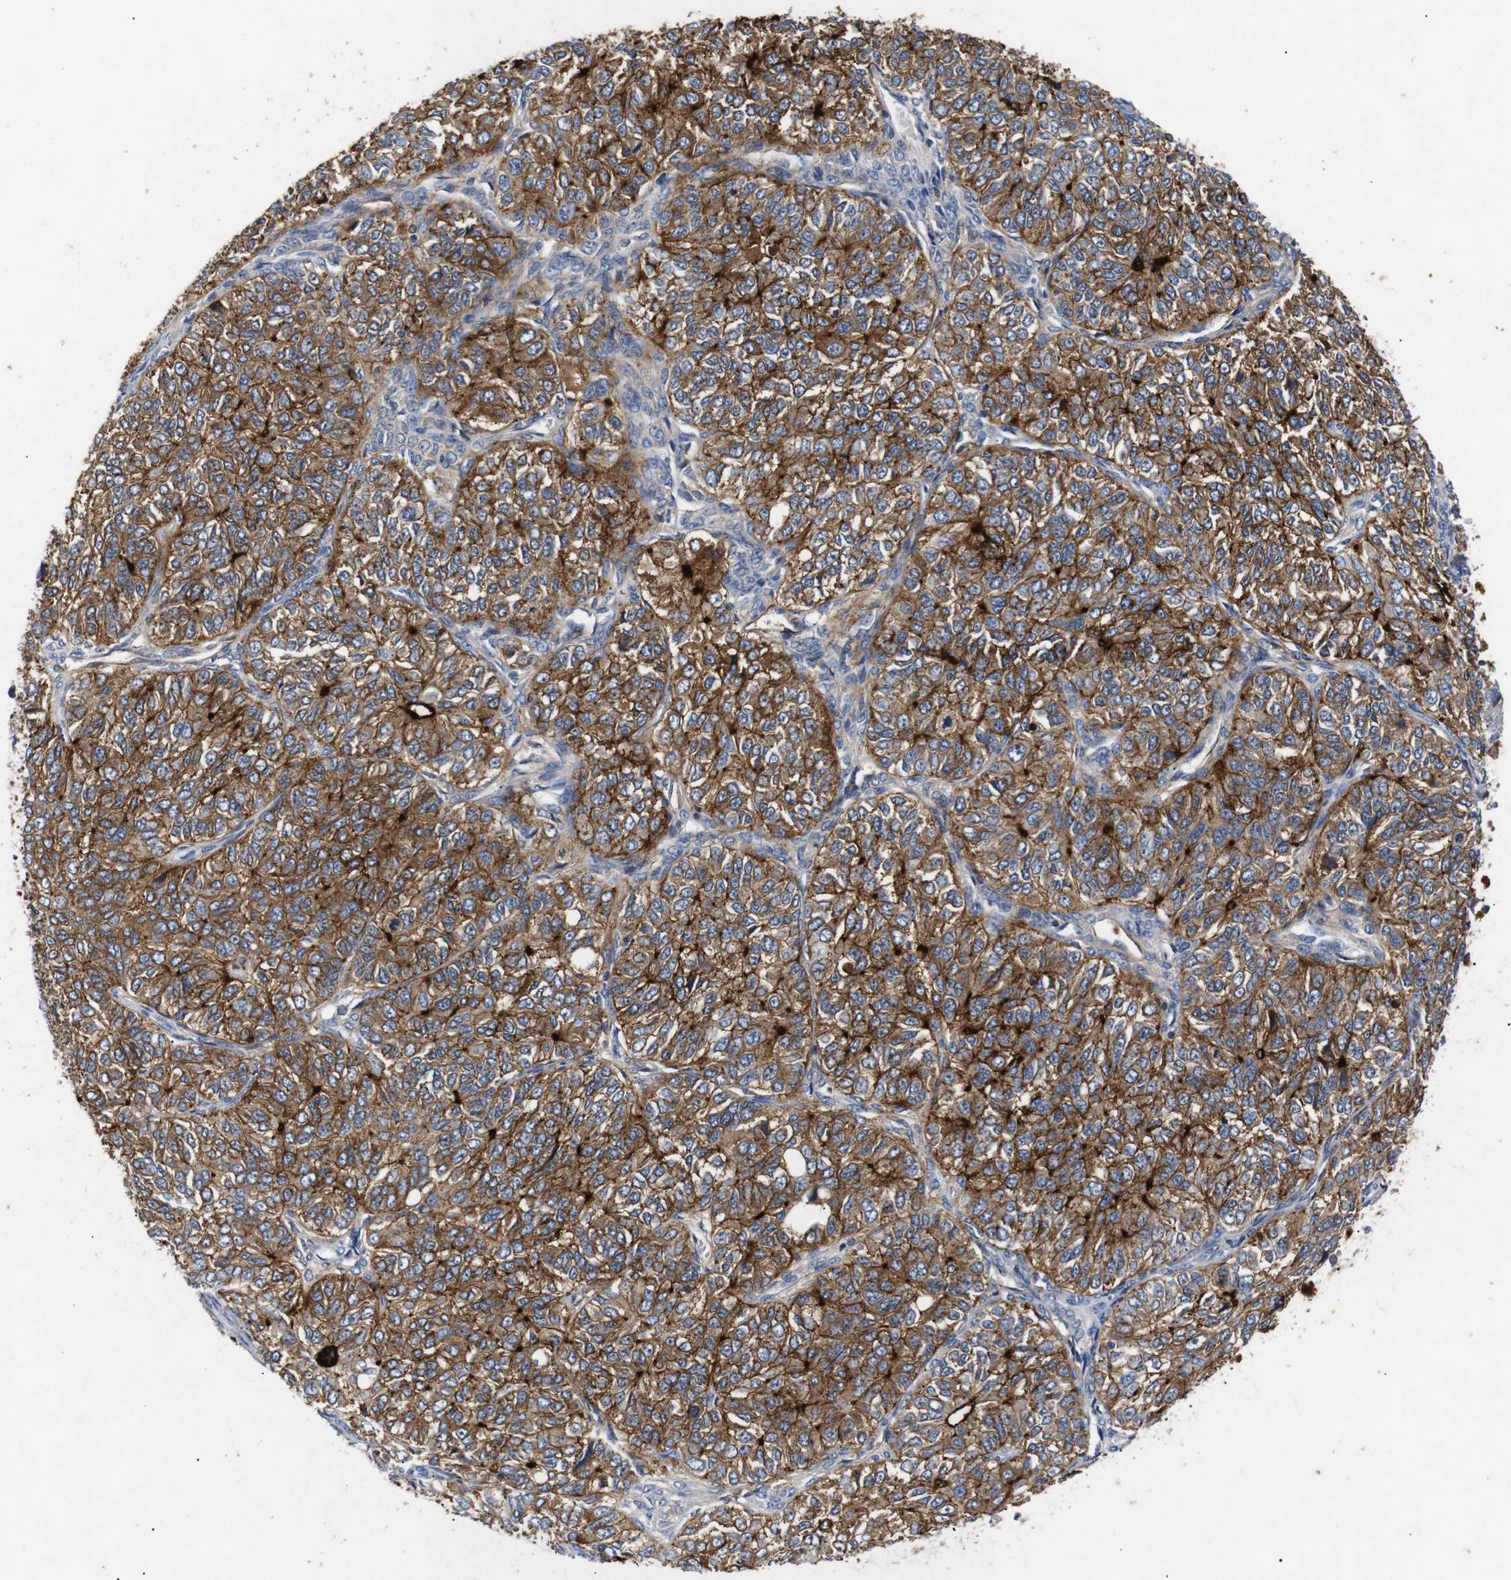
{"staining": {"intensity": "strong", "quantity": ">75%", "location": "cytoplasmic/membranous"}, "tissue": "ovarian cancer", "cell_type": "Tumor cells", "image_type": "cancer", "snomed": [{"axis": "morphology", "description": "Carcinoma, endometroid"}, {"axis": "topography", "description": "Ovary"}], "caption": "Ovarian endometroid carcinoma stained with DAB IHC demonstrates high levels of strong cytoplasmic/membranous staining in approximately >75% of tumor cells.", "gene": "SDCBP", "patient": {"sex": "female", "age": 51}}